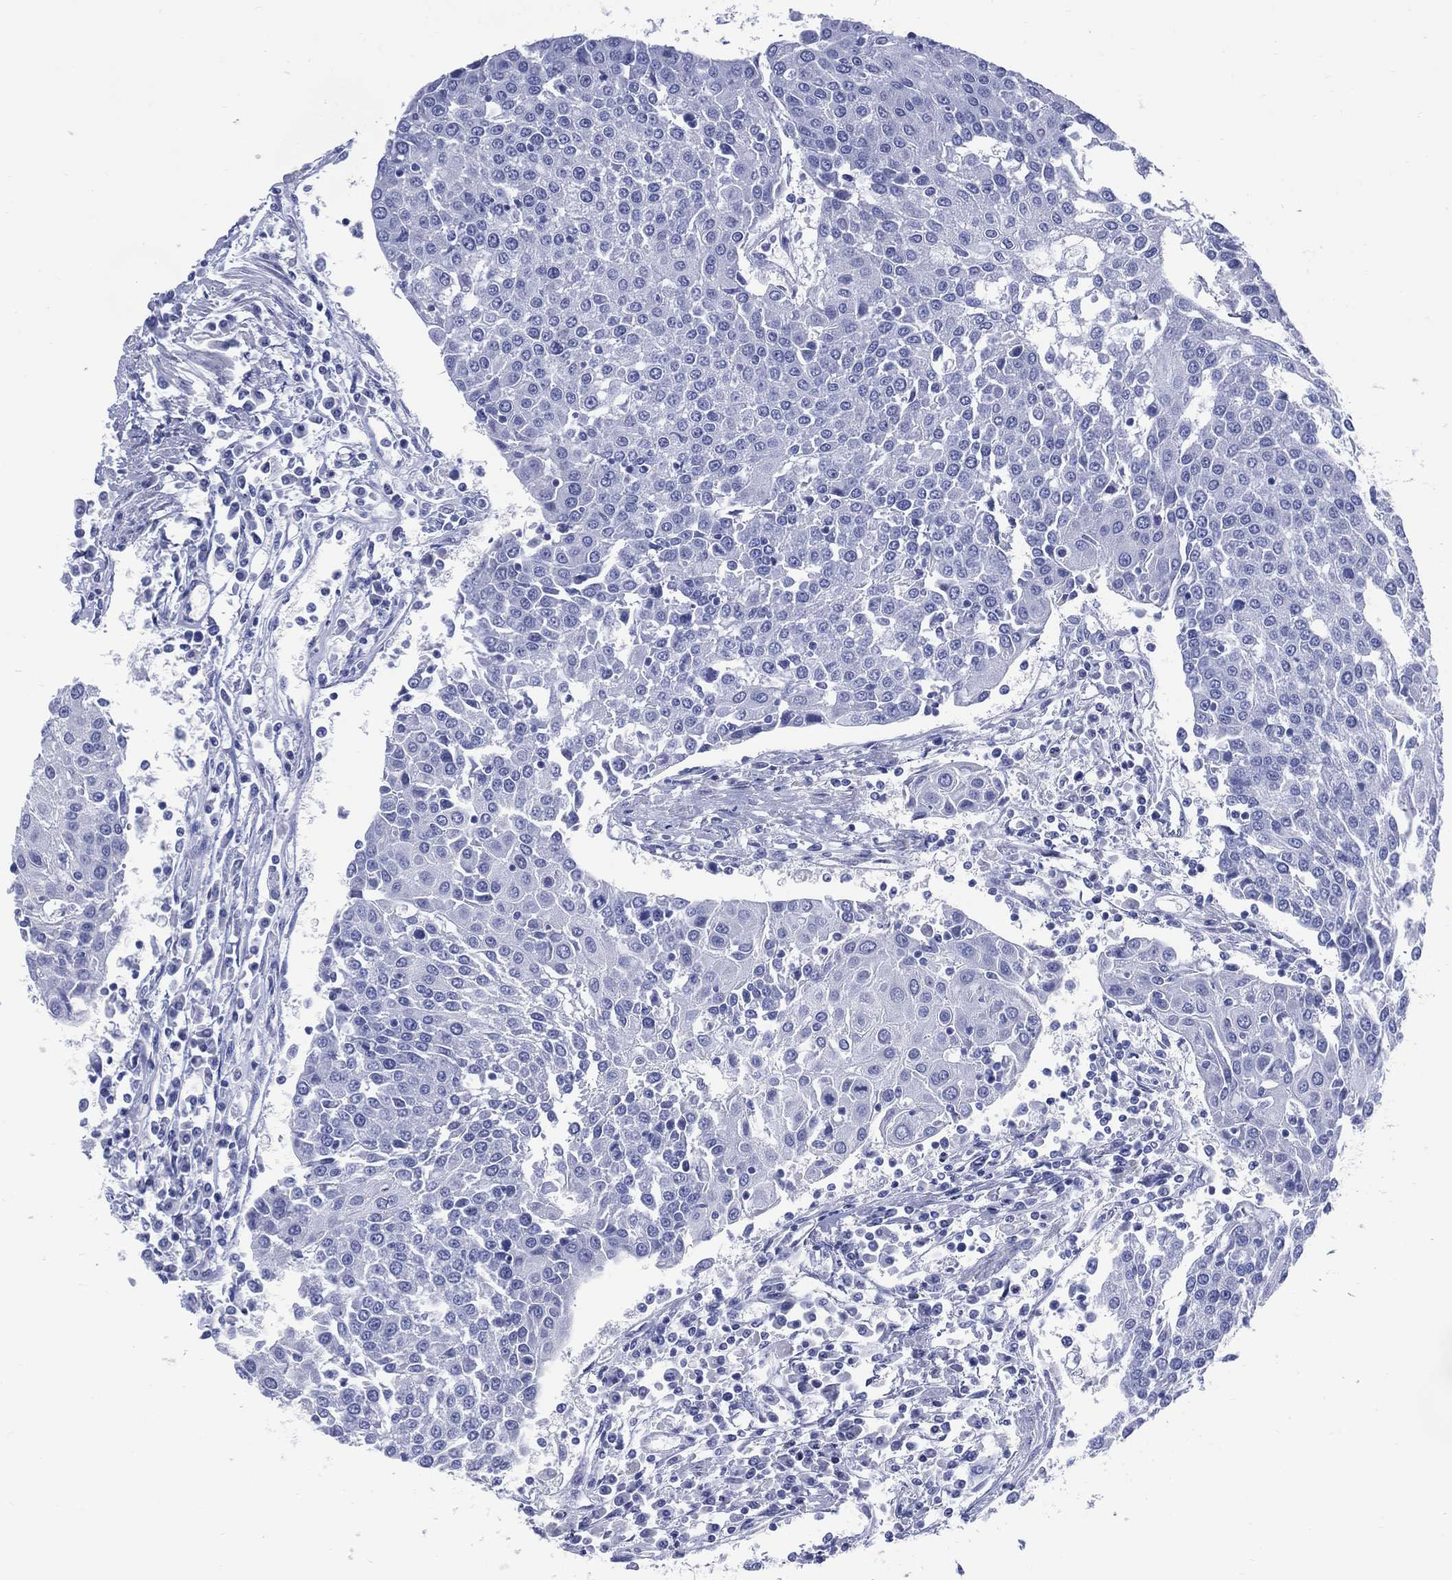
{"staining": {"intensity": "negative", "quantity": "none", "location": "none"}, "tissue": "urothelial cancer", "cell_type": "Tumor cells", "image_type": "cancer", "snomed": [{"axis": "morphology", "description": "Urothelial carcinoma, High grade"}, {"axis": "topography", "description": "Urinary bladder"}], "caption": "The immunohistochemistry micrograph has no significant expression in tumor cells of urothelial cancer tissue.", "gene": "LRRD1", "patient": {"sex": "female", "age": 85}}